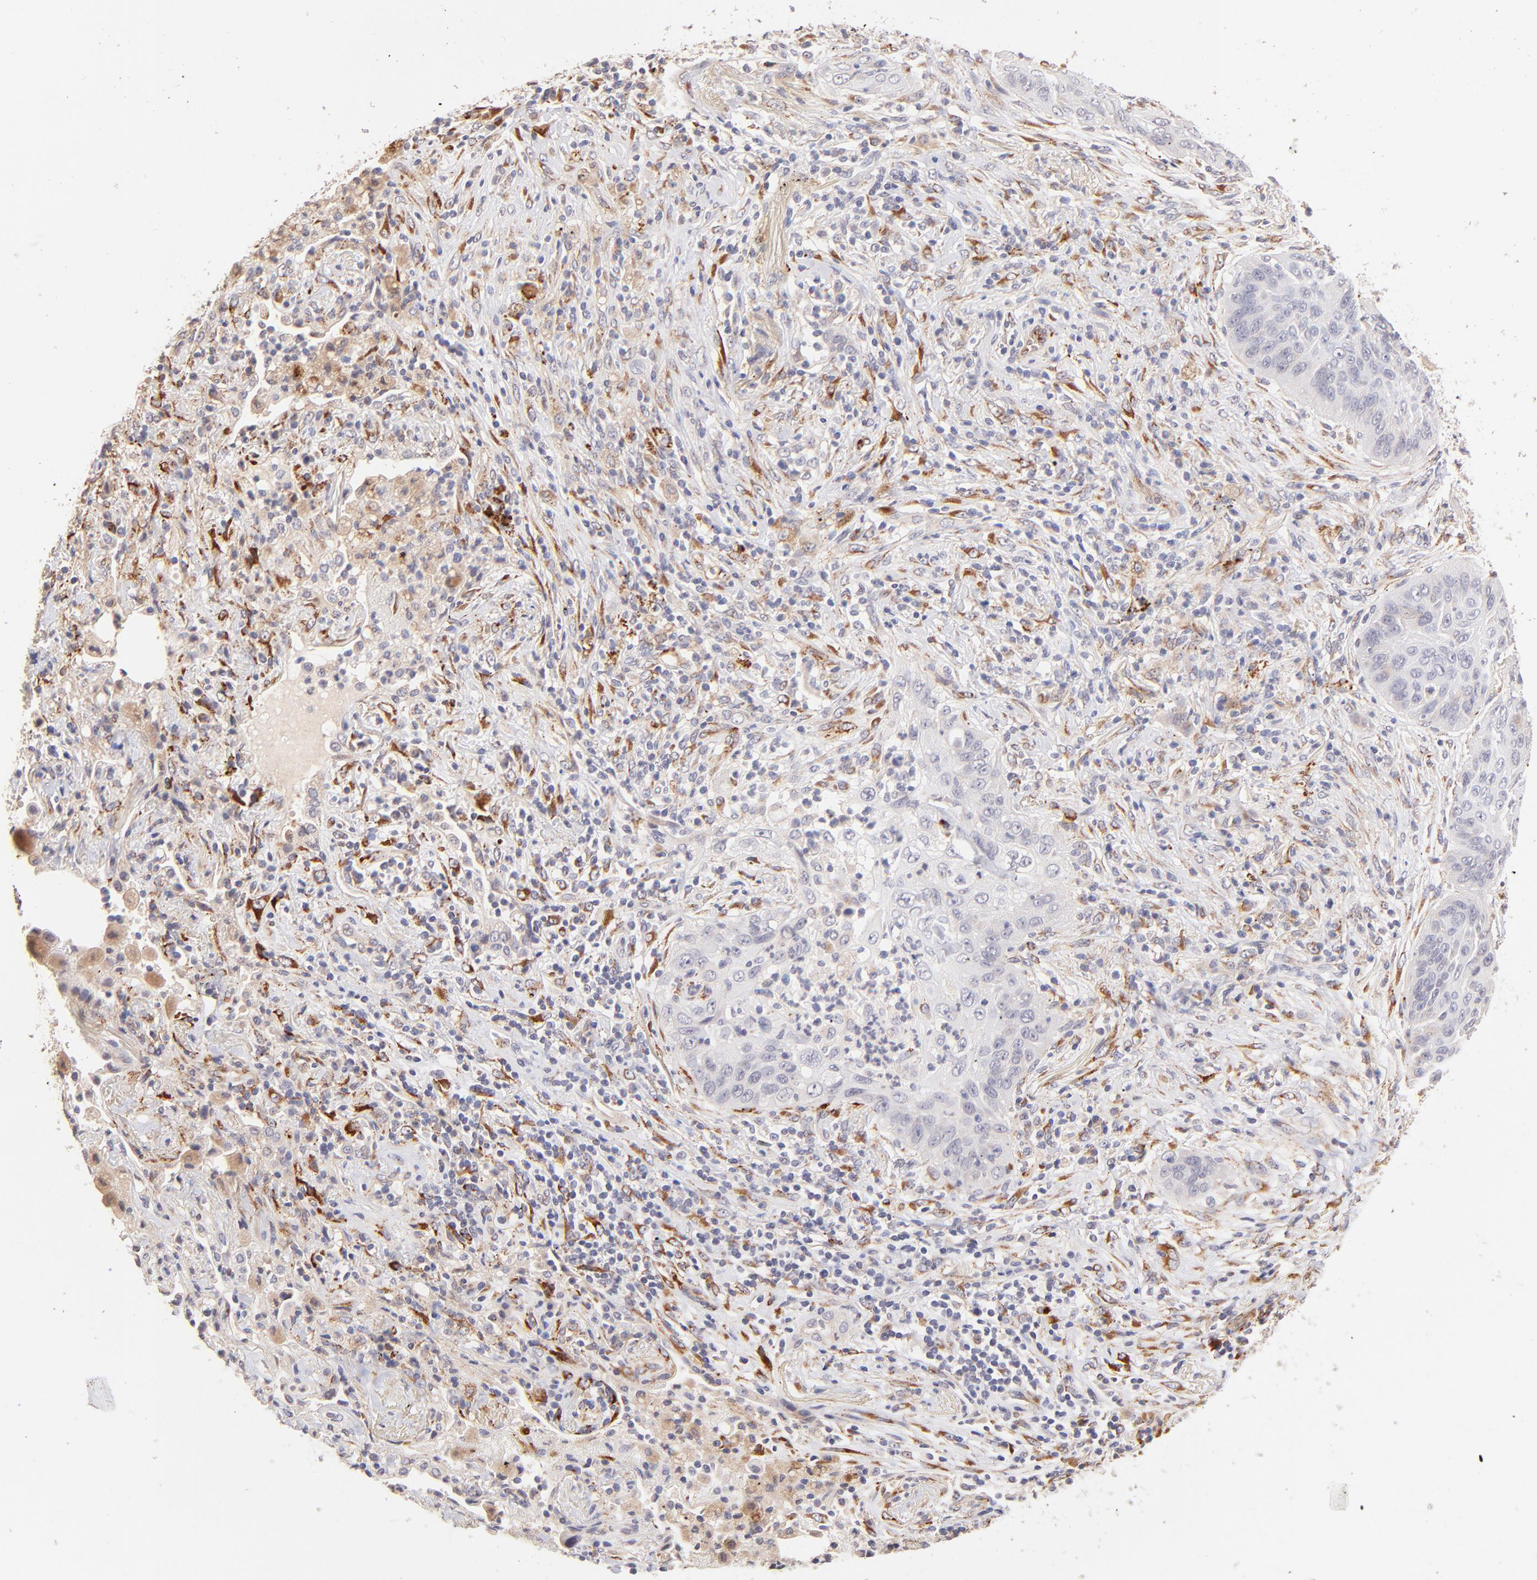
{"staining": {"intensity": "weak", "quantity": "25%-75%", "location": "cytoplasmic/membranous"}, "tissue": "lung cancer", "cell_type": "Tumor cells", "image_type": "cancer", "snomed": [{"axis": "morphology", "description": "Squamous cell carcinoma, NOS"}, {"axis": "topography", "description": "Lung"}], "caption": "Tumor cells show low levels of weak cytoplasmic/membranous staining in approximately 25%-75% of cells in lung cancer.", "gene": "SPARC", "patient": {"sex": "female", "age": 67}}